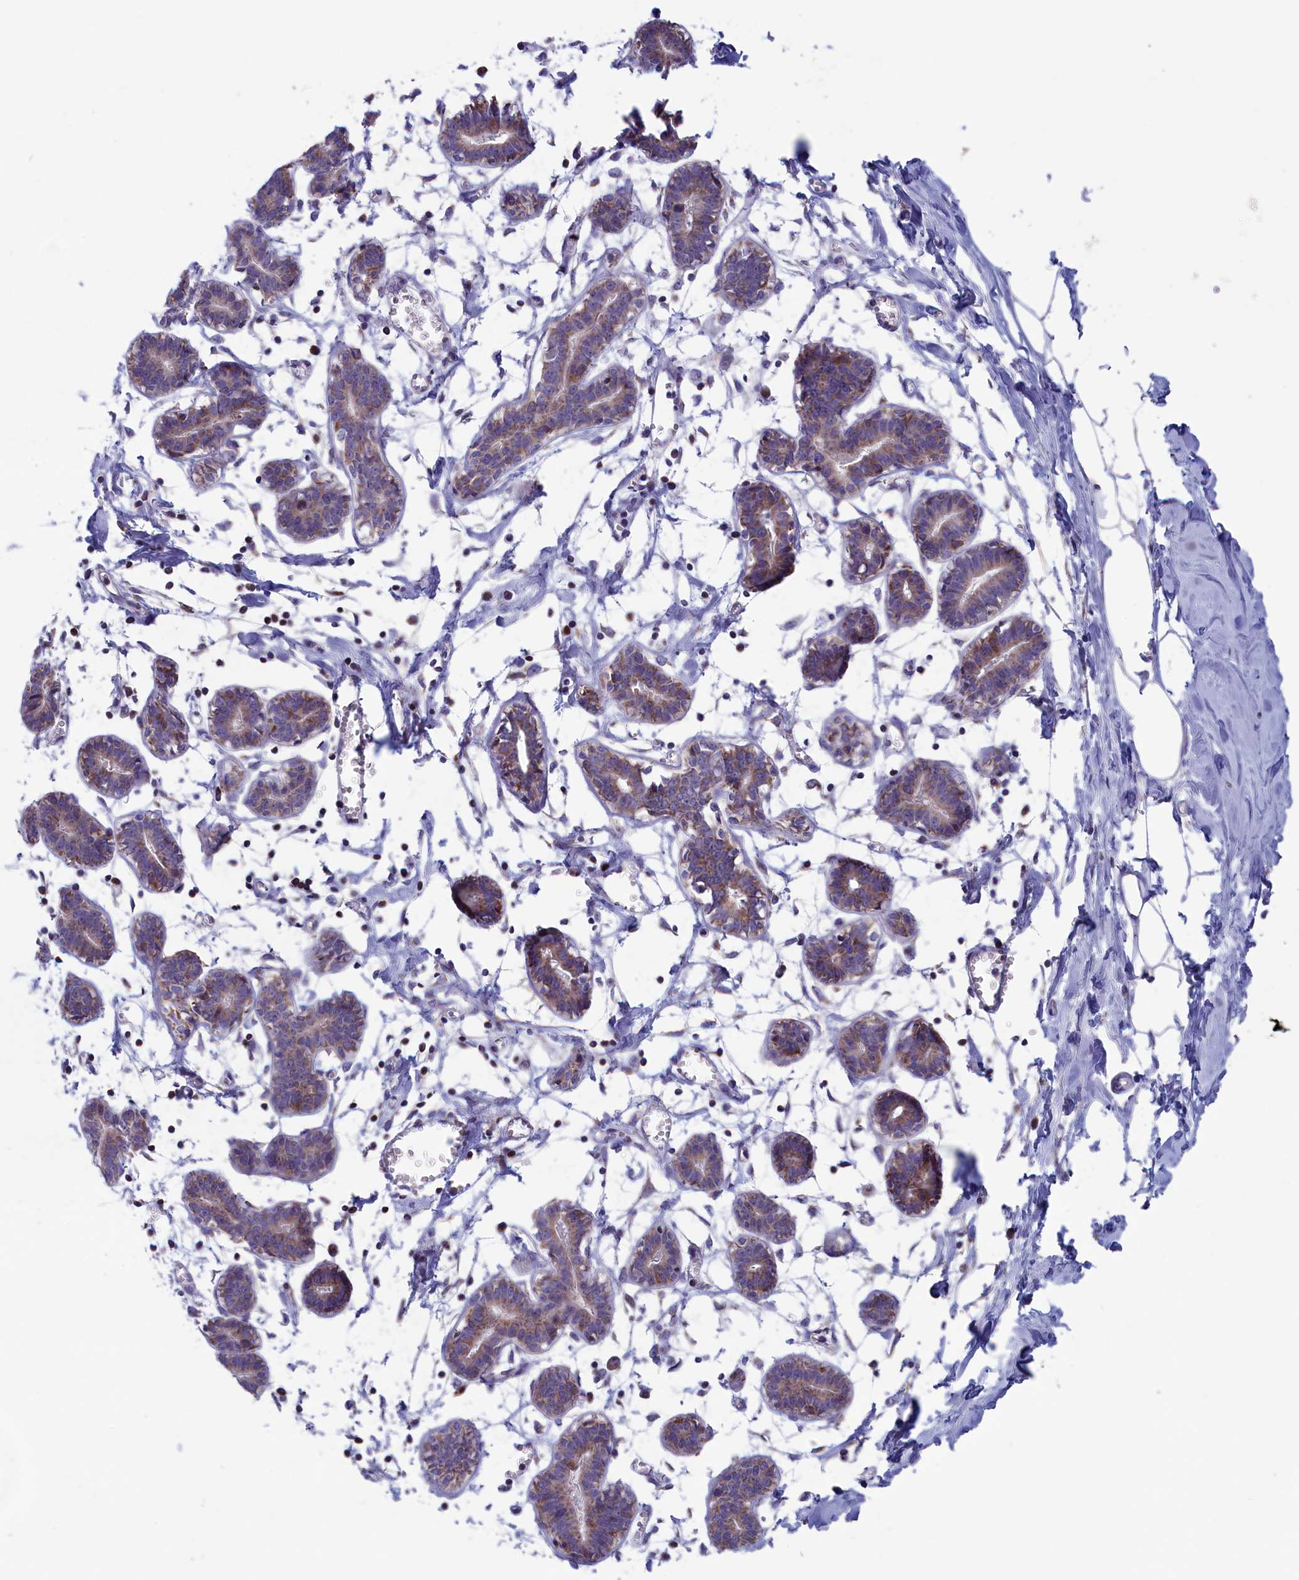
{"staining": {"intensity": "strong", "quantity": "25%-75%", "location": "cytoplasmic/membranous"}, "tissue": "breast", "cell_type": "Glandular cells", "image_type": "normal", "snomed": [{"axis": "morphology", "description": "Normal tissue, NOS"}, {"axis": "topography", "description": "Breast"}], "caption": "Breast stained with DAB immunohistochemistry displays high levels of strong cytoplasmic/membranous positivity in approximately 25%-75% of glandular cells.", "gene": "TIMM44", "patient": {"sex": "female", "age": 27}}